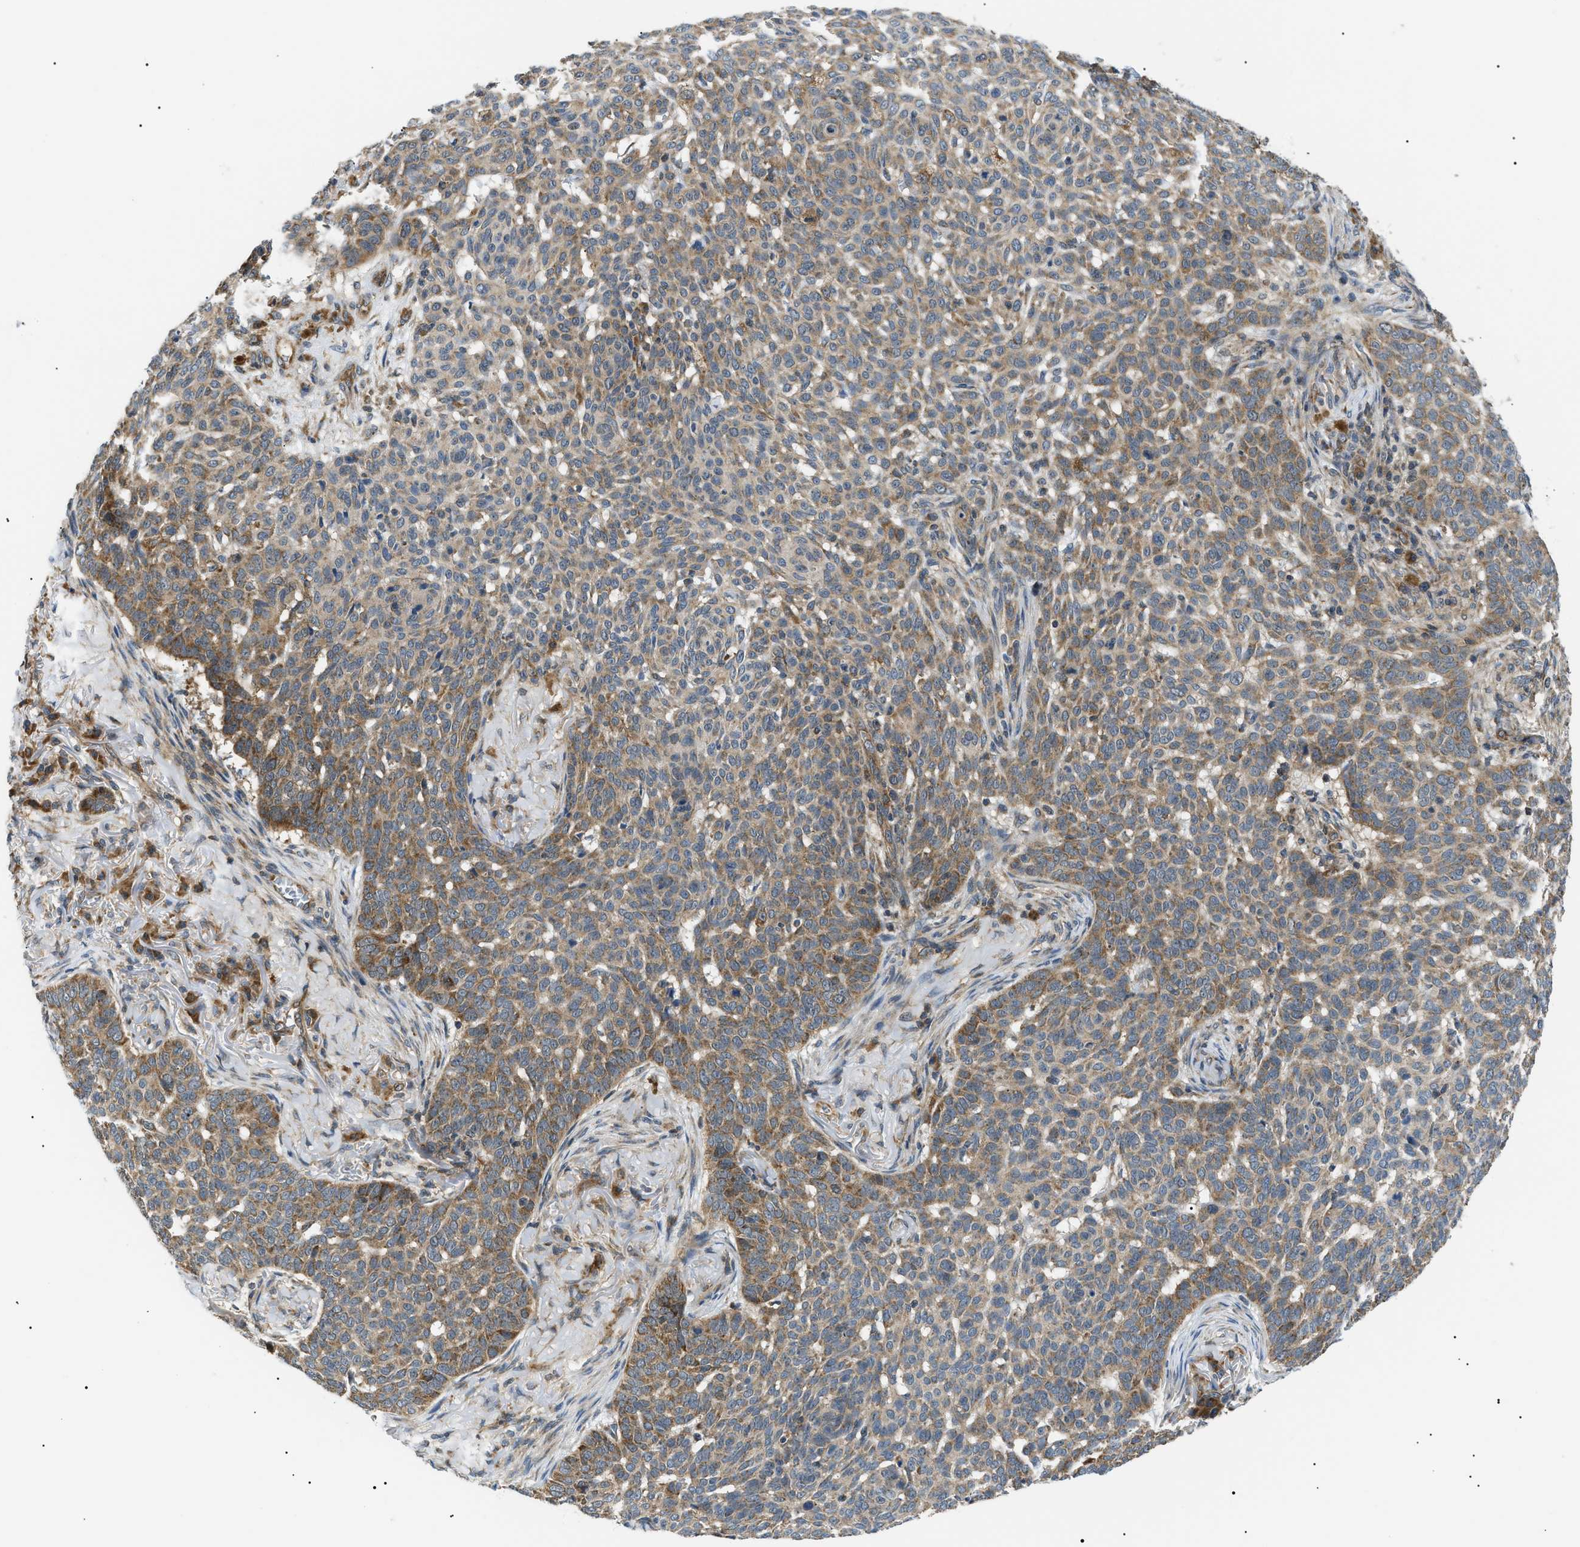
{"staining": {"intensity": "moderate", "quantity": ">75%", "location": "cytoplasmic/membranous"}, "tissue": "skin cancer", "cell_type": "Tumor cells", "image_type": "cancer", "snomed": [{"axis": "morphology", "description": "Basal cell carcinoma"}, {"axis": "topography", "description": "Skin"}], "caption": "A photomicrograph of basal cell carcinoma (skin) stained for a protein shows moderate cytoplasmic/membranous brown staining in tumor cells.", "gene": "SRPK1", "patient": {"sex": "male", "age": 85}}